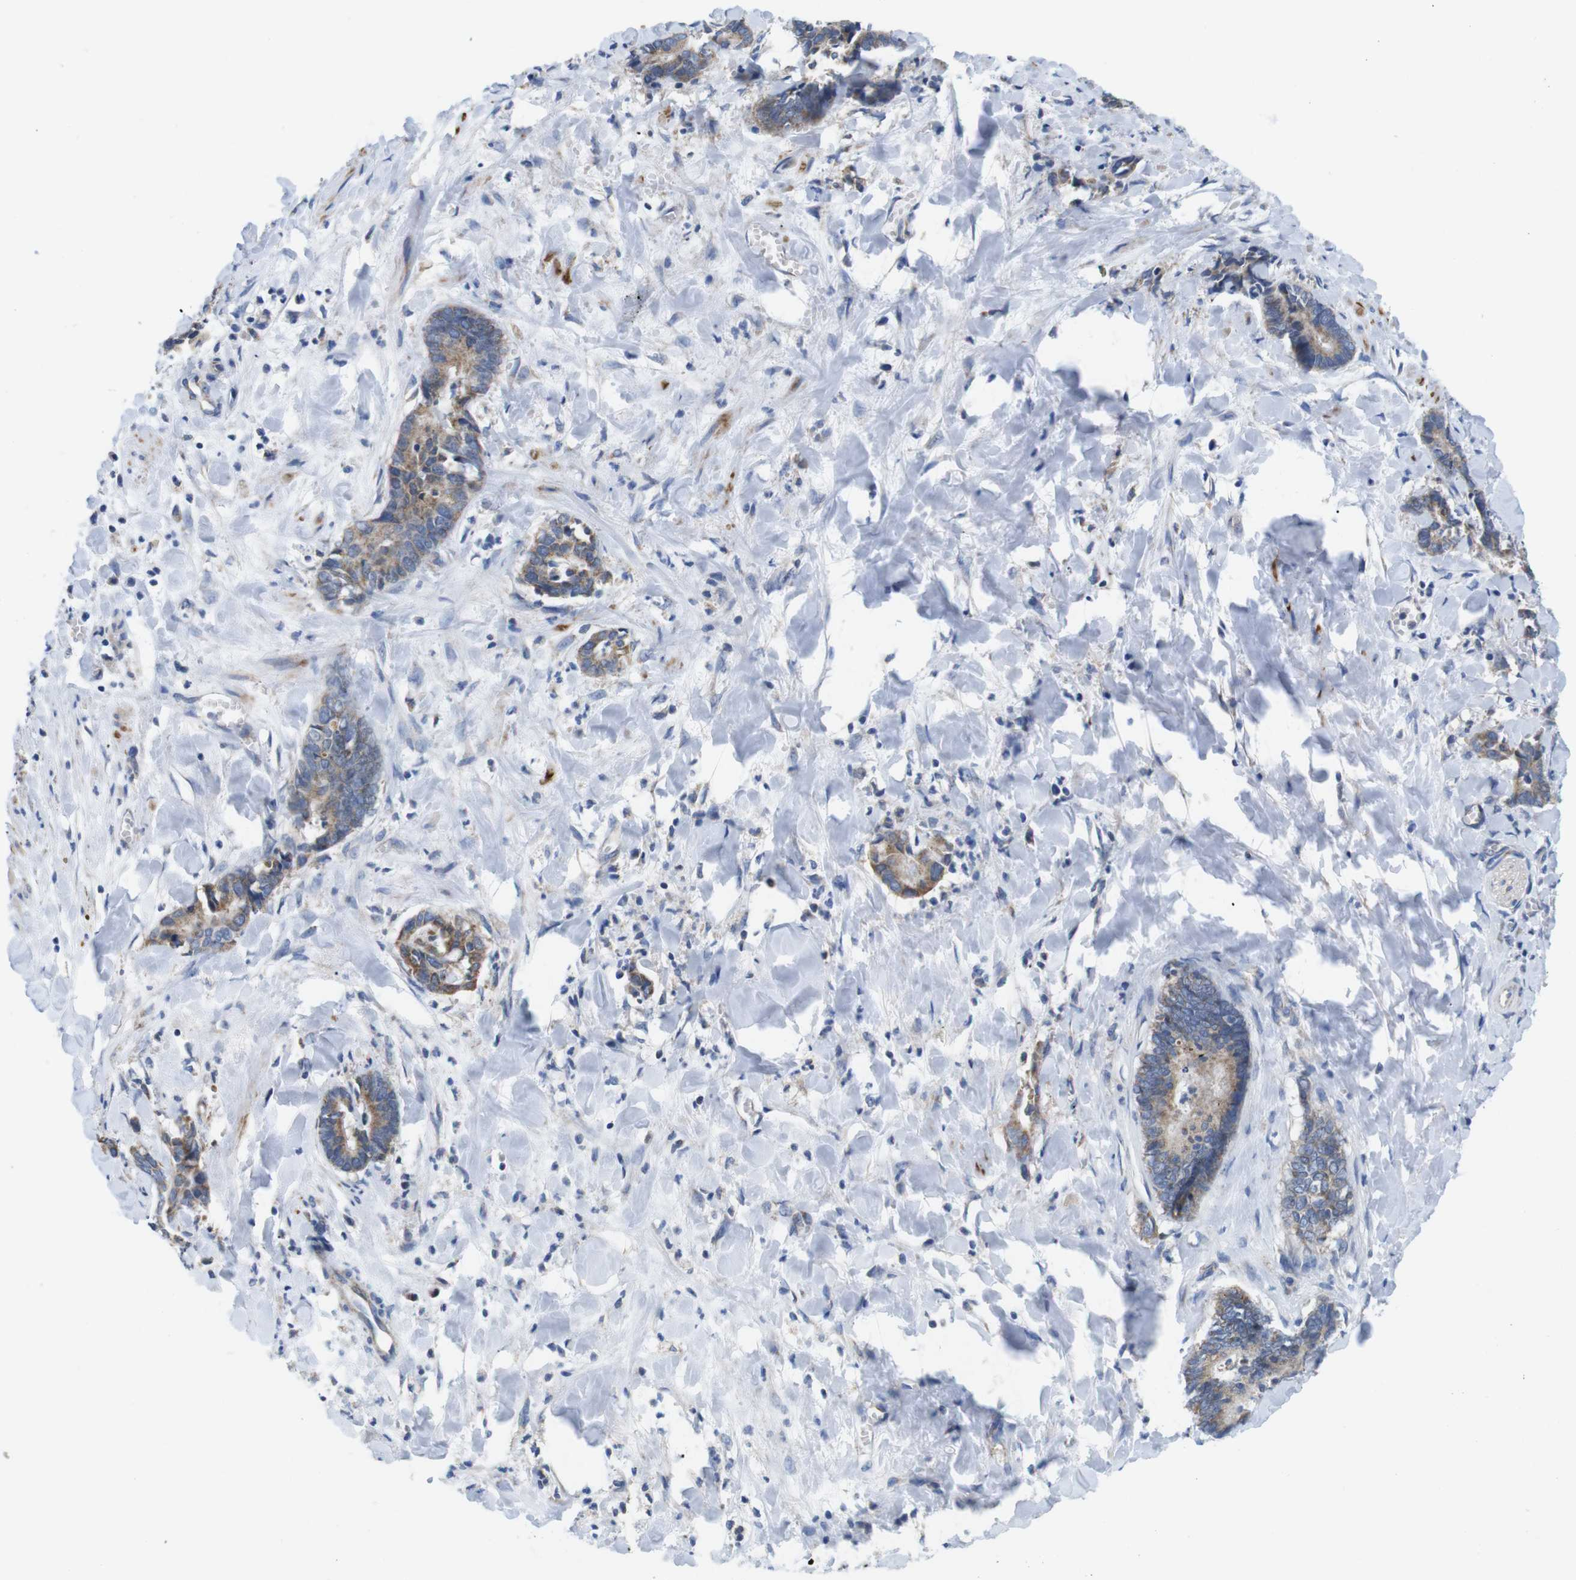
{"staining": {"intensity": "moderate", "quantity": ">75%", "location": "cytoplasmic/membranous"}, "tissue": "cervical cancer", "cell_type": "Tumor cells", "image_type": "cancer", "snomed": [{"axis": "morphology", "description": "Adenocarcinoma, NOS"}, {"axis": "topography", "description": "Cervix"}], "caption": "Human cervical adenocarcinoma stained for a protein (brown) shows moderate cytoplasmic/membranous positive positivity in about >75% of tumor cells.", "gene": "F2RL1", "patient": {"sex": "female", "age": 44}}